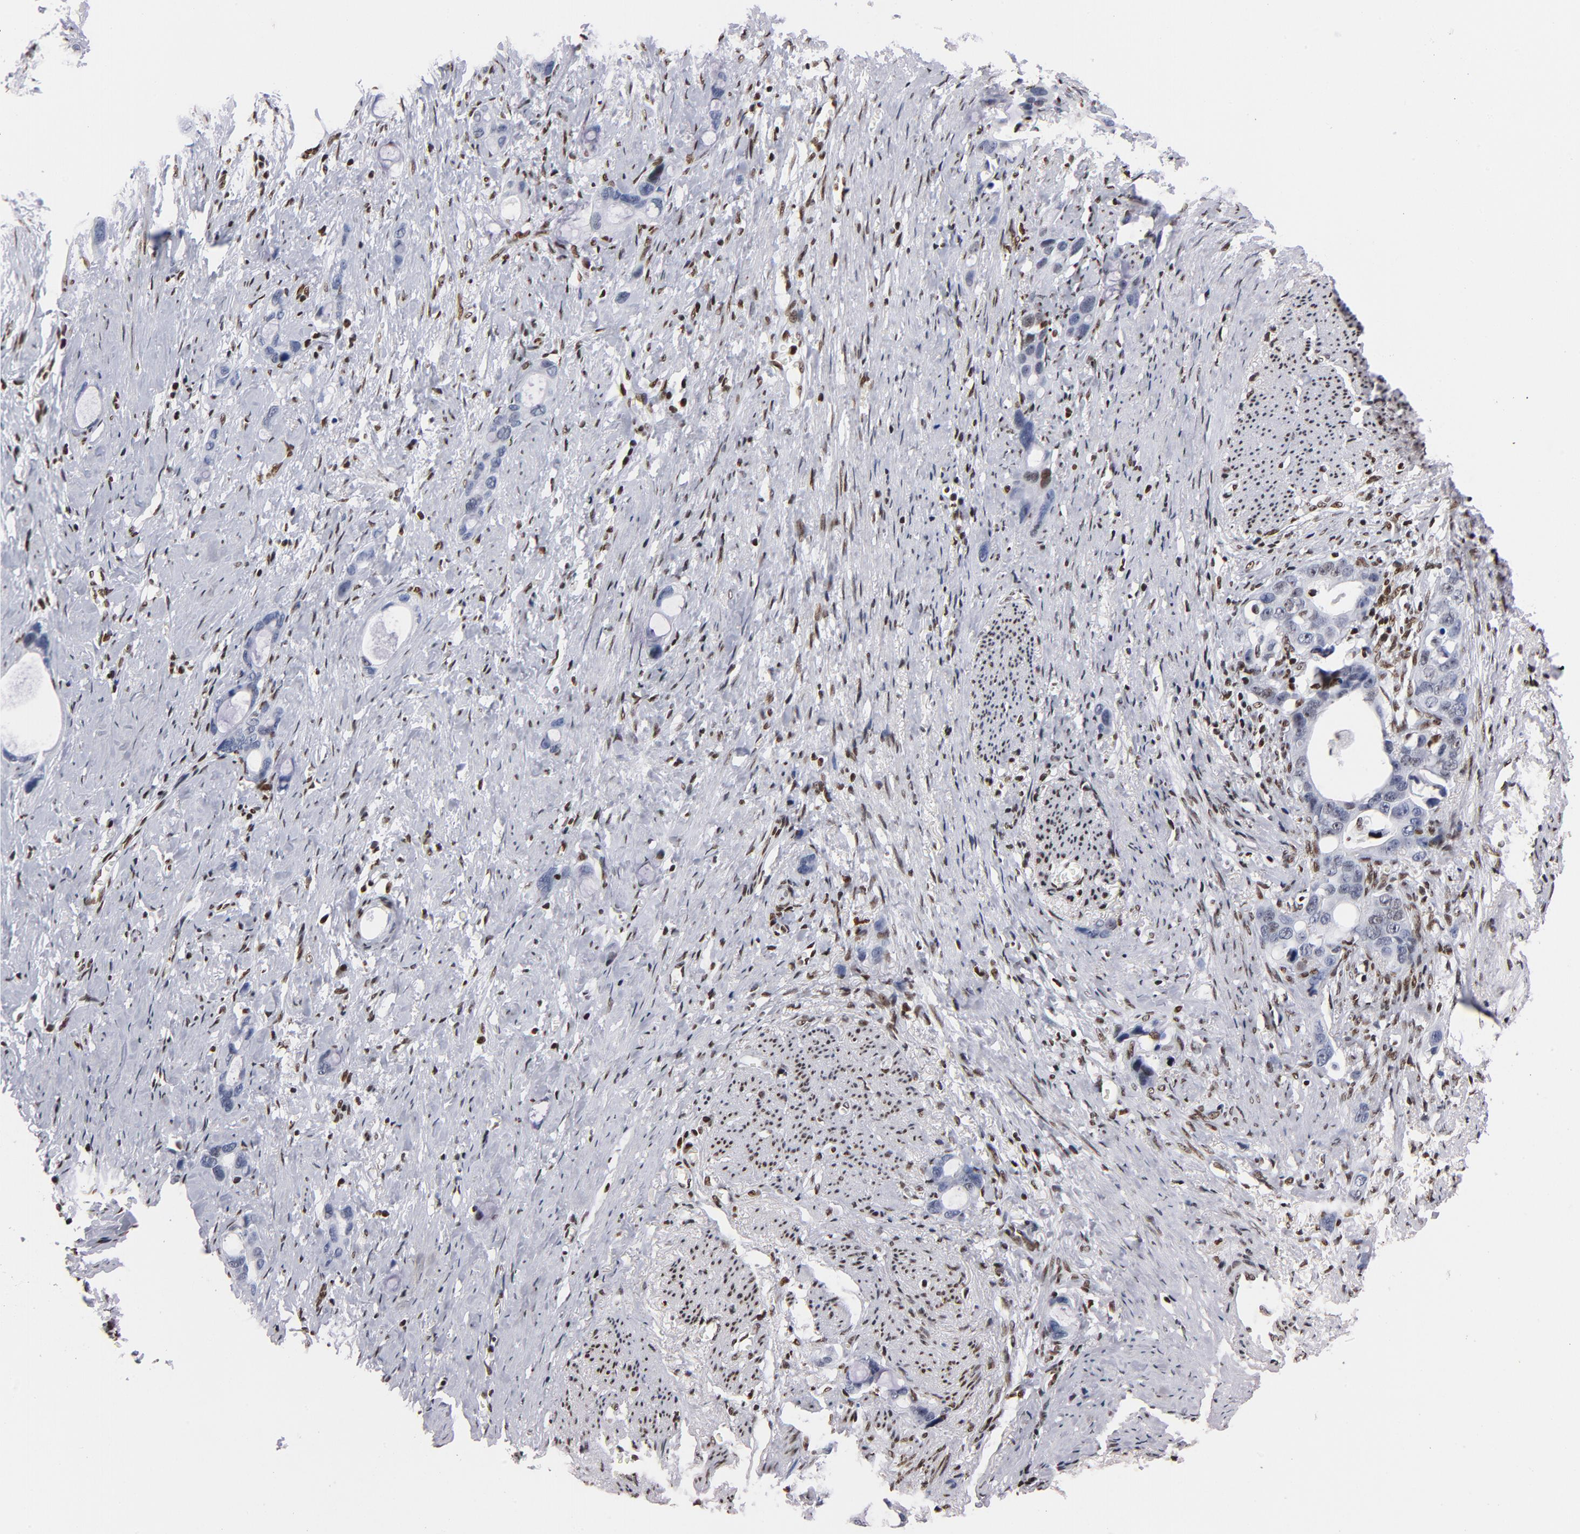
{"staining": {"intensity": "weak", "quantity": "<25%", "location": "nuclear"}, "tissue": "stomach cancer", "cell_type": "Tumor cells", "image_type": "cancer", "snomed": [{"axis": "morphology", "description": "Adenocarcinoma, NOS"}, {"axis": "topography", "description": "Stomach"}], "caption": "An IHC image of stomach cancer (adenocarcinoma) is shown. There is no staining in tumor cells of stomach cancer (adenocarcinoma).", "gene": "TOP2B", "patient": {"sex": "female", "age": 75}}